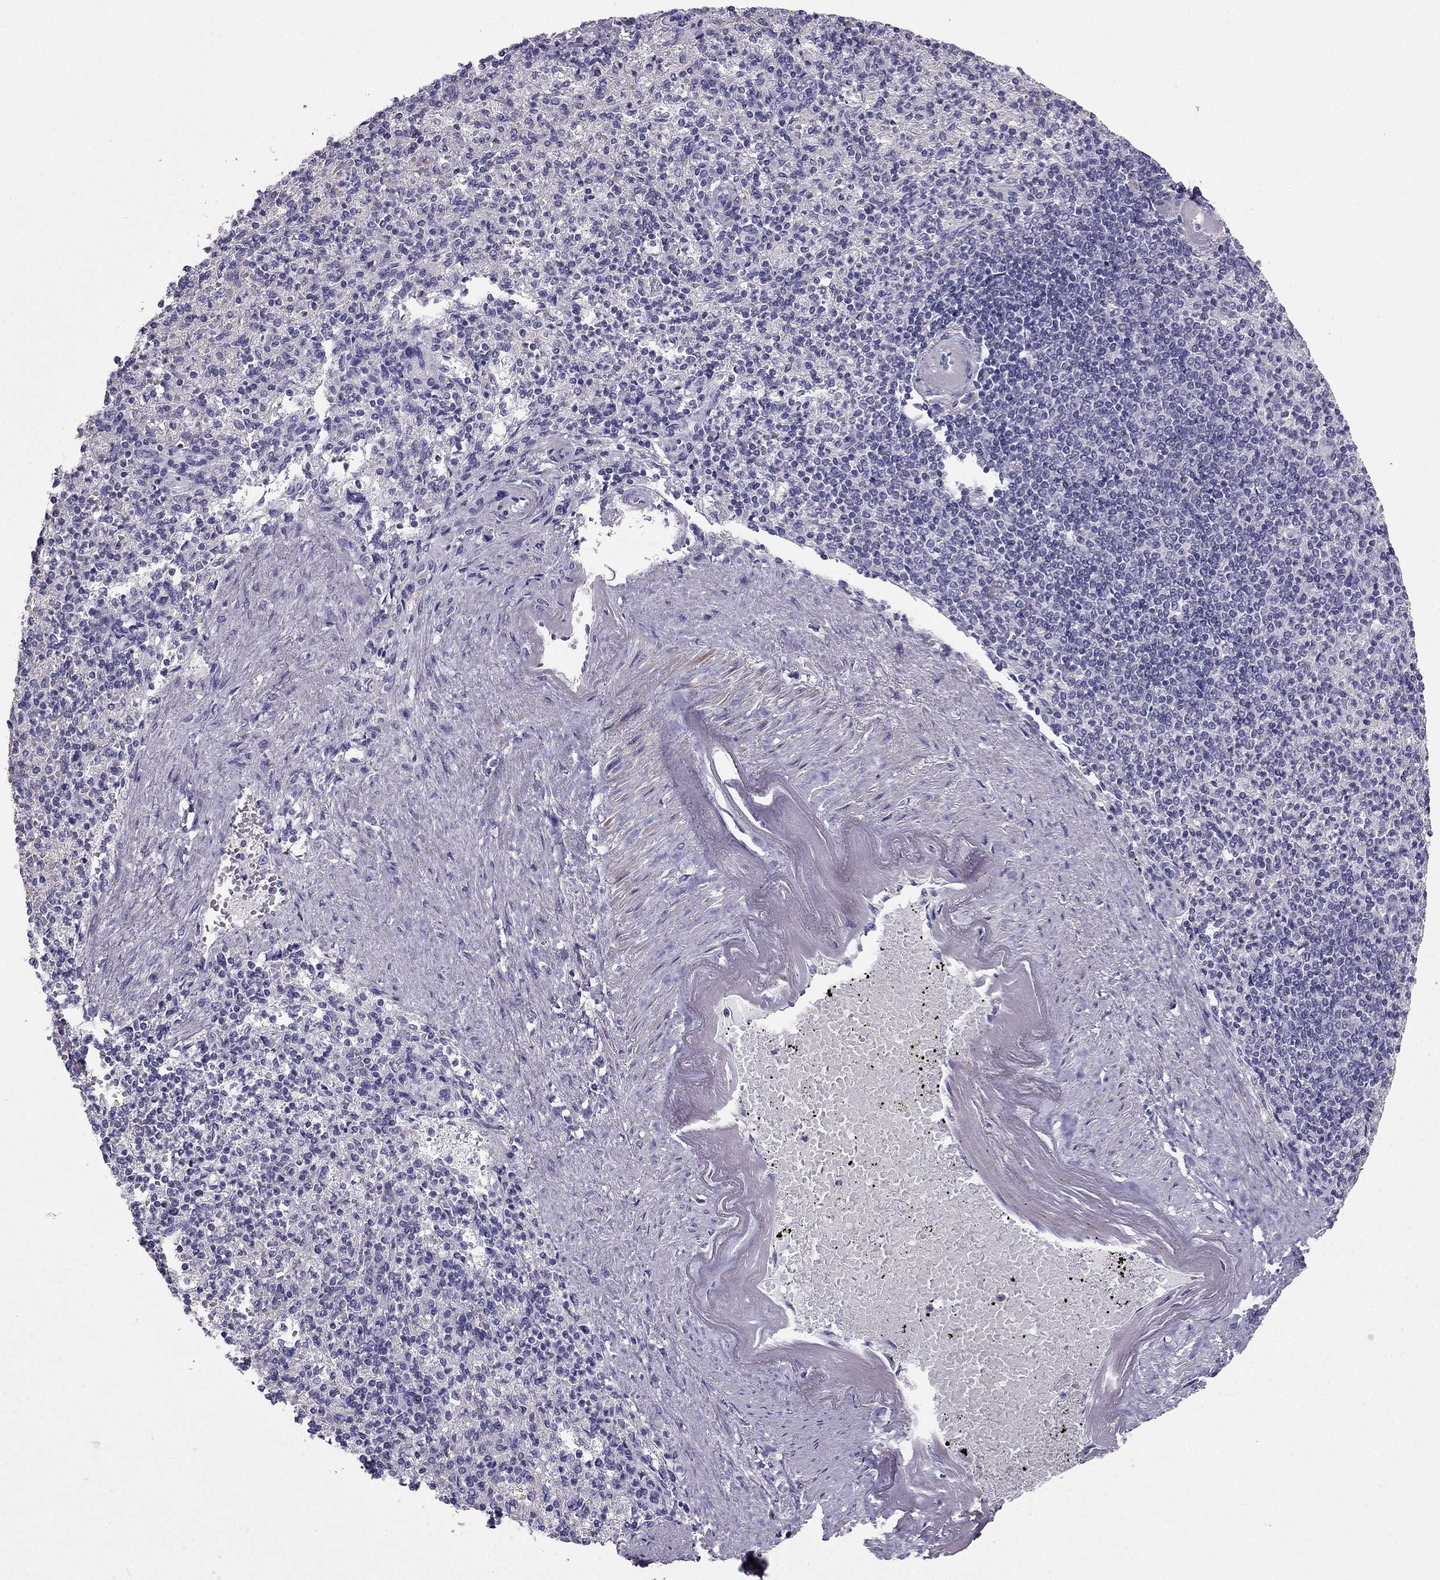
{"staining": {"intensity": "negative", "quantity": "none", "location": "none"}, "tissue": "spleen", "cell_type": "Cells in red pulp", "image_type": "normal", "snomed": [{"axis": "morphology", "description": "Normal tissue, NOS"}, {"axis": "topography", "description": "Spleen"}], "caption": "DAB immunohistochemical staining of normal spleen displays no significant staining in cells in red pulp.", "gene": "LMTK3", "patient": {"sex": "female", "age": 74}}